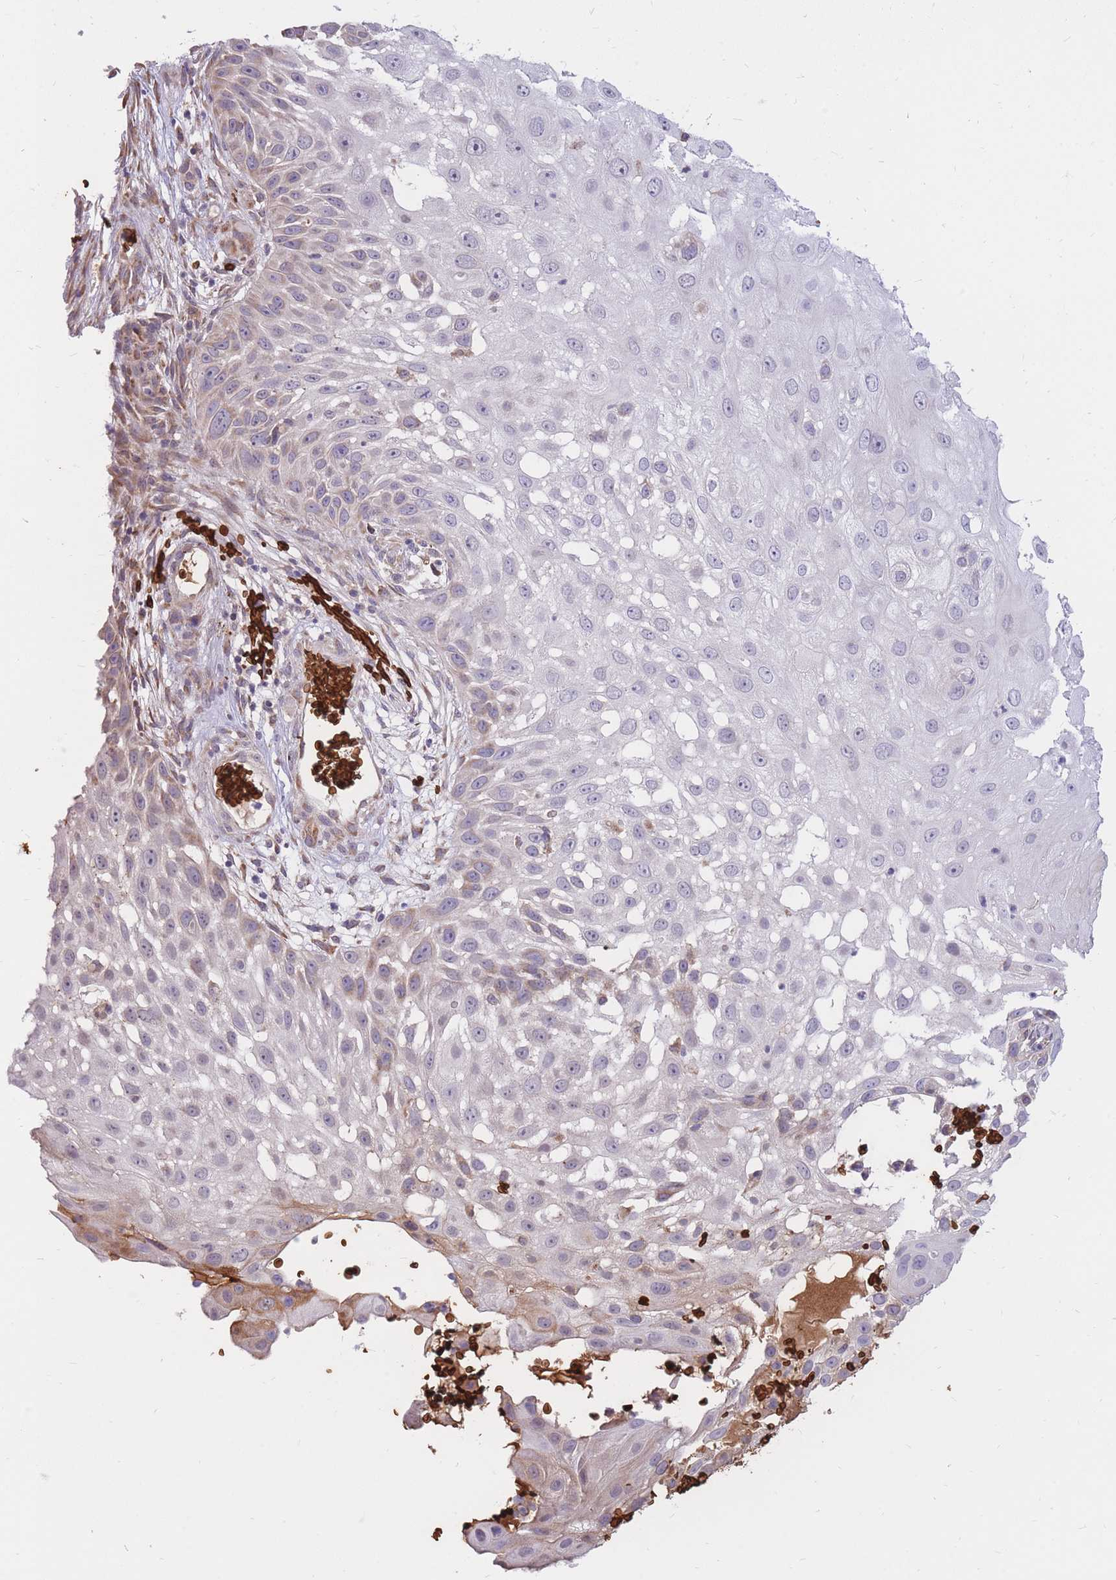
{"staining": {"intensity": "weak", "quantity": "<25%", "location": "cytoplasmic/membranous"}, "tissue": "skin cancer", "cell_type": "Tumor cells", "image_type": "cancer", "snomed": [{"axis": "morphology", "description": "Squamous cell carcinoma, NOS"}, {"axis": "topography", "description": "Skin"}], "caption": "The histopathology image displays no significant staining in tumor cells of skin cancer. Brightfield microscopy of immunohistochemistry (IHC) stained with DAB (brown) and hematoxylin (blue), captured at high magnification.", "gene": "ATP10D", "patient": {"sex": "female", "age": 44}}